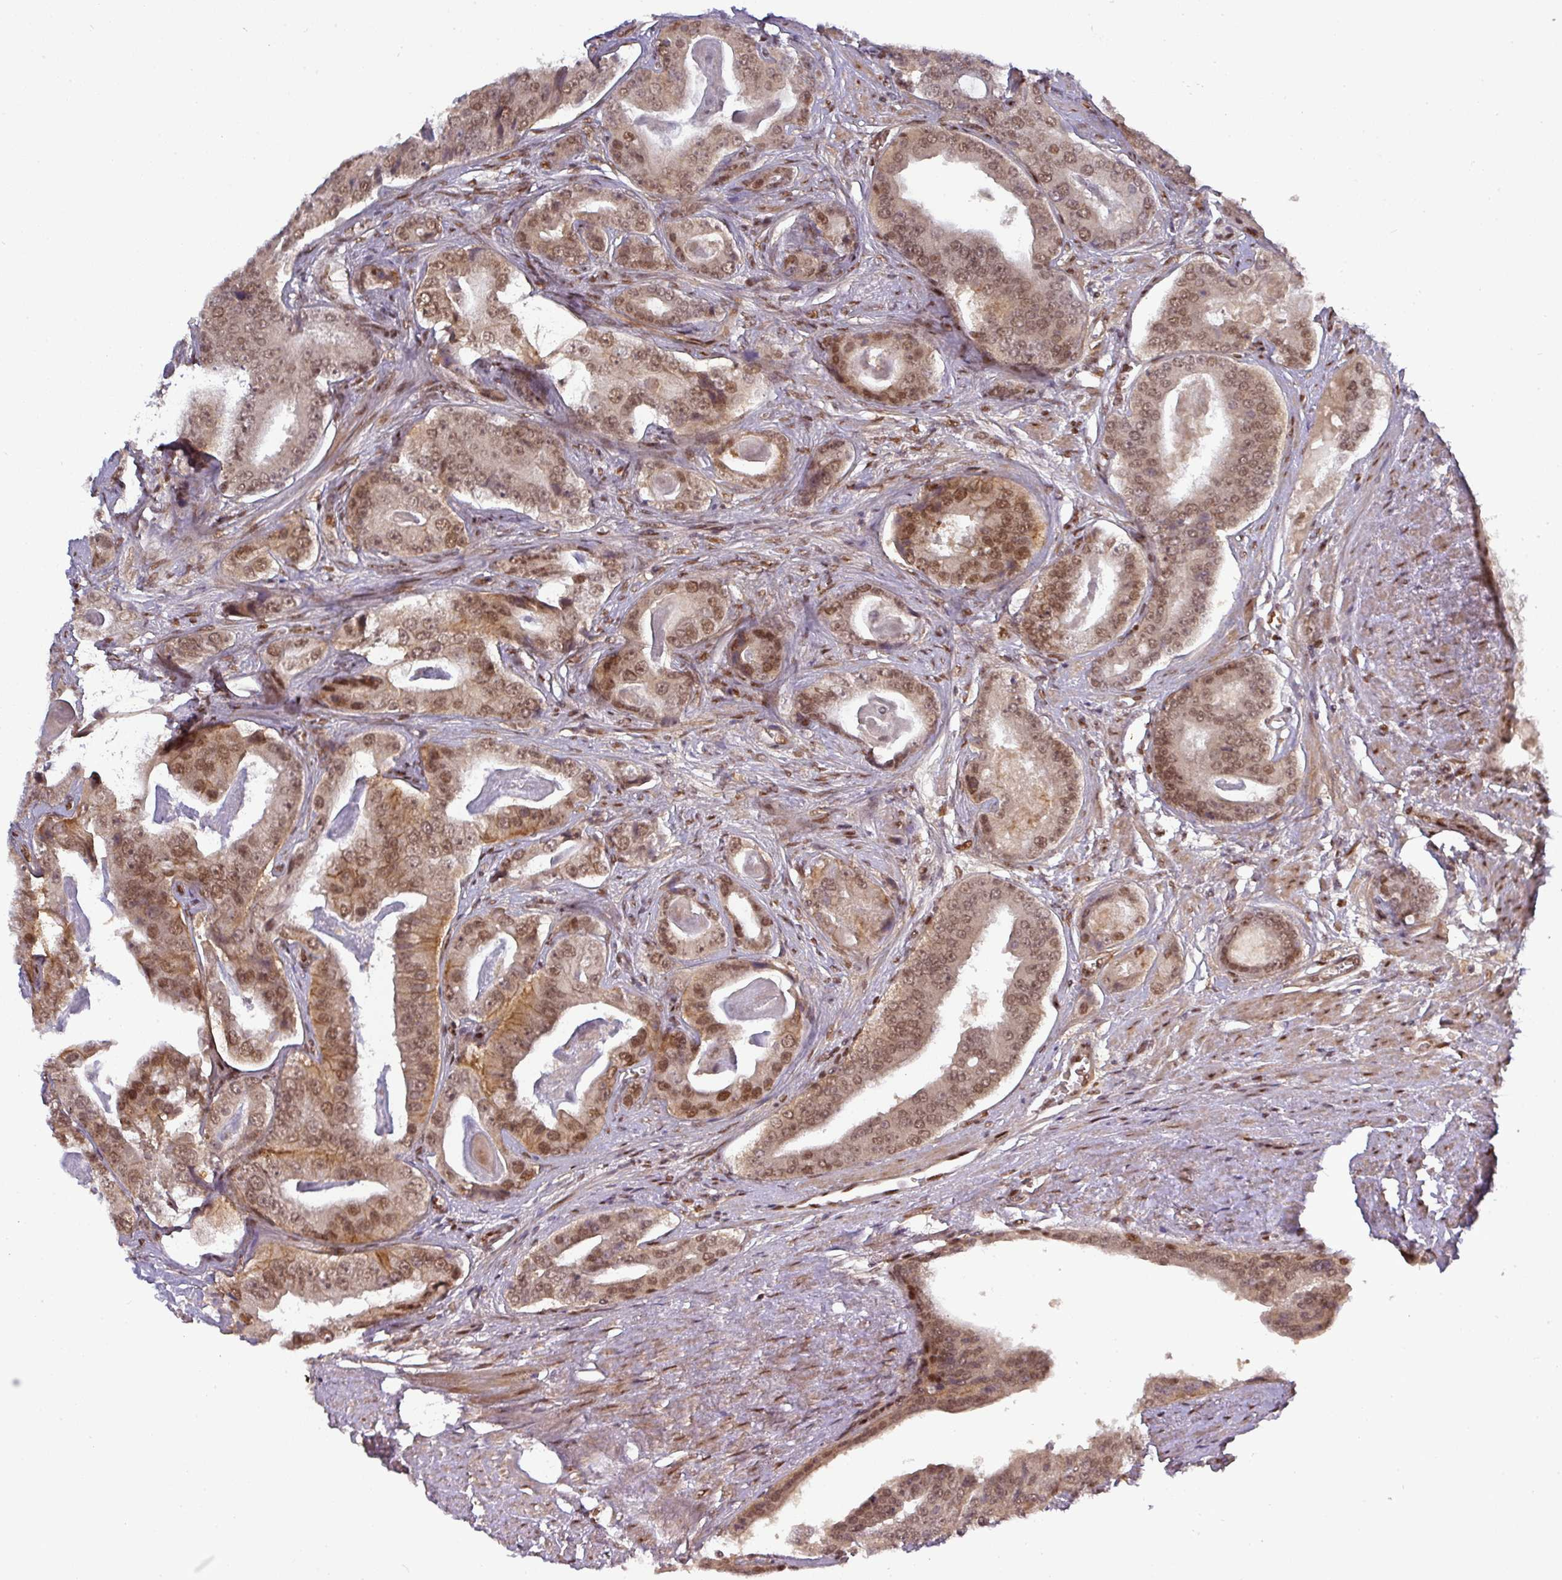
{"staining": {"intensity": "moderate", "quantity": ">75%", "location": "cytoplasmic/membranous,nuclear"}, "tissue": "prostate cancer", "cell_type": "Tumor cells", "image_type": "cancer", "snomed": [{"axis": "morphology", "description": "Adenocarcinoma, High grade"}, {"axis": "topography", "description": "Prostate"}], "caption": "Immunohistochemistry micrograph of prostate adenocarcinoma (high-grade) stained for a protein (brown), which displays medium levels of moderate cytoplasmic/membranous and nuclear positivity in approximately >75% of tumor cells.", "gene": "CIC", "patient": {"sex": "male", "age": 71}}